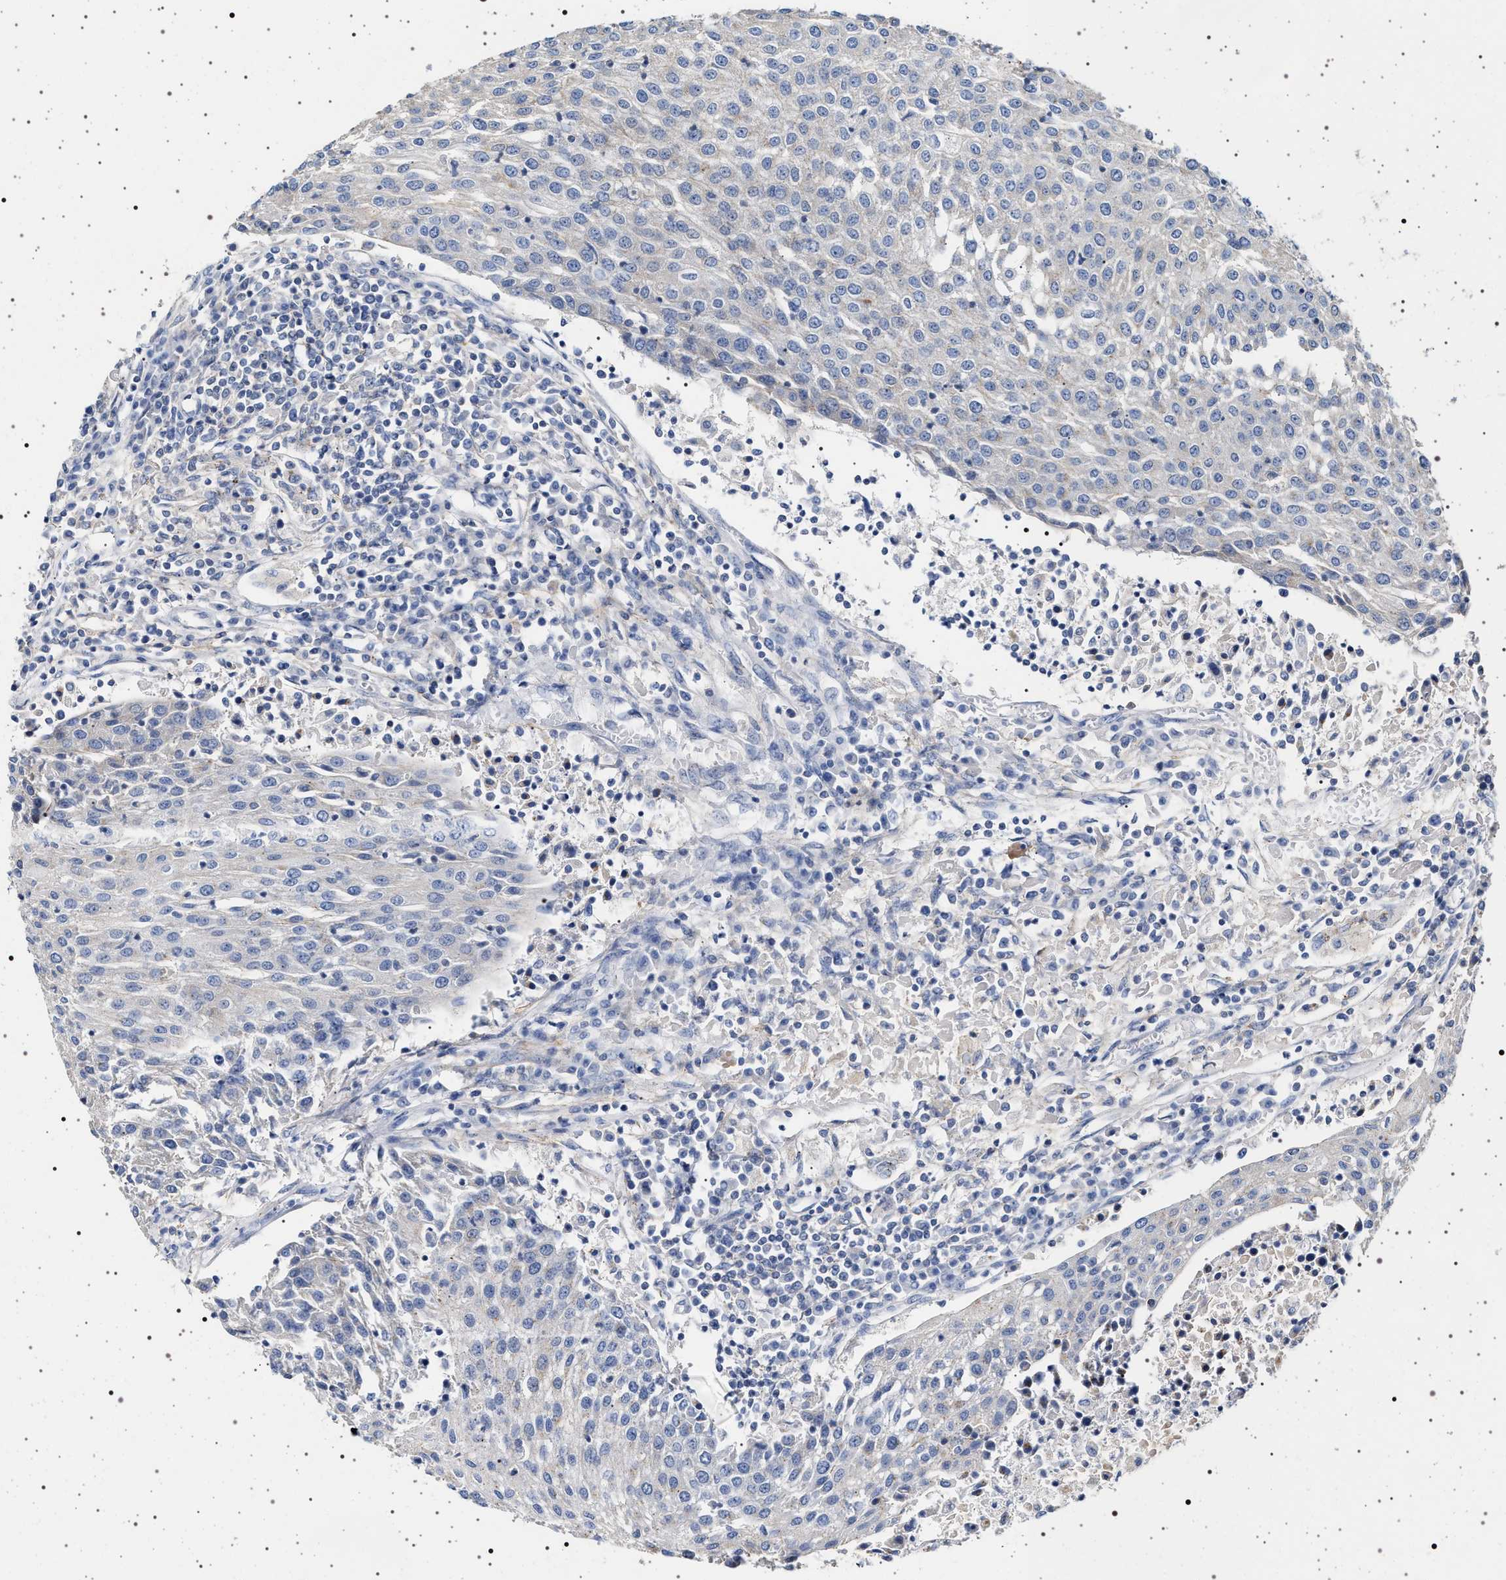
{"staining": {"intensity": "negative", "quantity": "none", "location": "none"}, "tissue": "urothelial cancer", "cell_type": "Tumor cells", "image_type": "cancer", "snomed": [{"axis": "morphology", "description": "Urothelial carcinoma, High grade"}, {"axis": "topography", "description": "Urinary bladder"}], "caption": "The IHC histopathology image has no significant staining in tumor cells of high-grade urothelial carcinoma tissue.", "gene": "NAALADL2", "patient": {"sex": "female", "age": 85}}